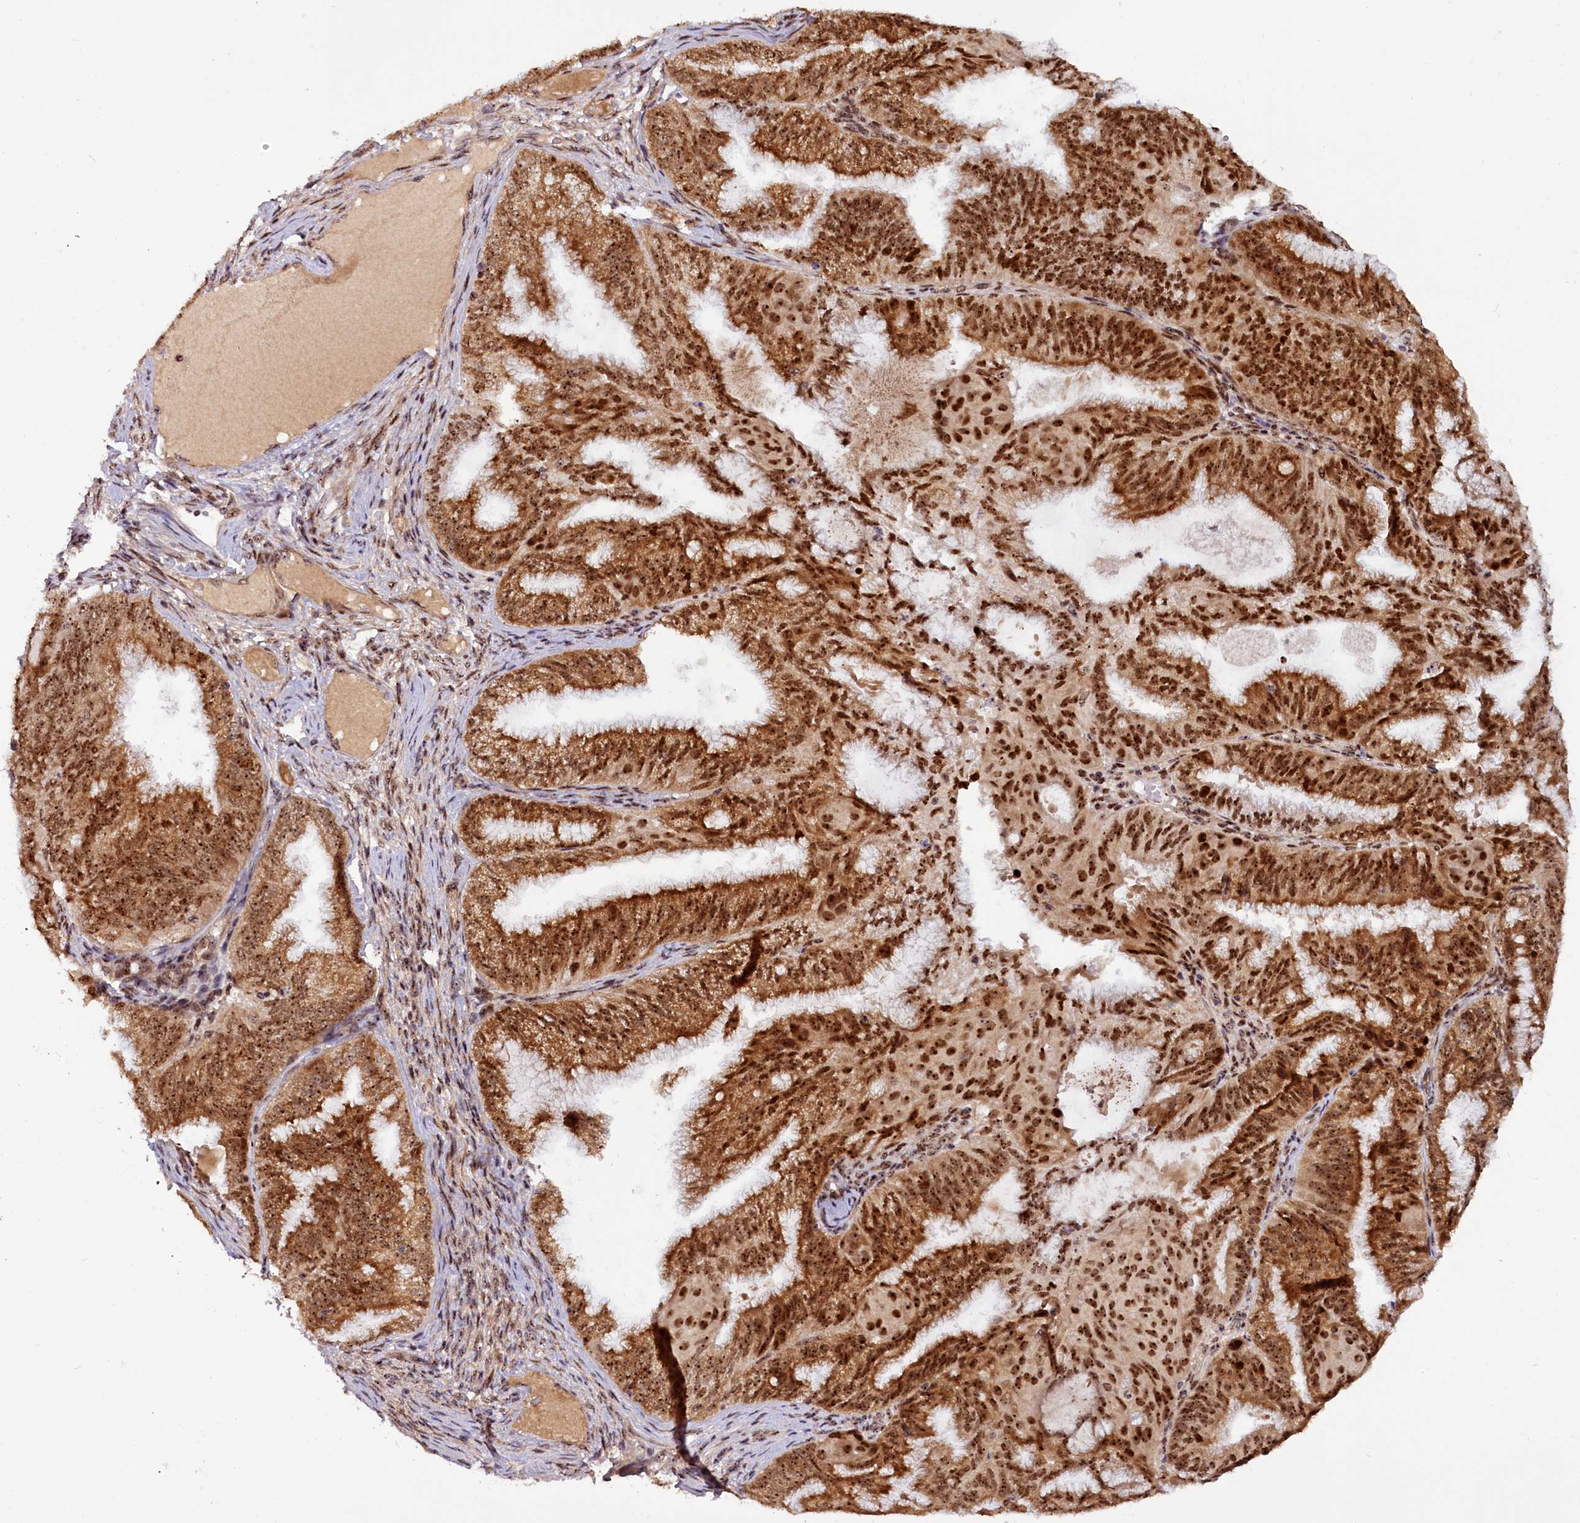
{"staining": {"intensity": "strong", "quantity": ">75%", "location": "cytoplasmic/membranous,nuclear"}, "tissue": "endometrial cancer", "cell_type": "Tumor cells", "image_type": "cancer", "snomed": [{"axis": "morphology", "description": "Adenocarcinoma, NOS"}, {"axis": "topography", "description": "Endometrium"}], "caption": "IHC of endometrial cancer (adenocarcinoma) displays high levels of strong cytoplasmic/membranous and nuclear staining in about >75% of tumor cells.", "gene": "TCOF1", "patient": {"sex": "female", "age": 49}}